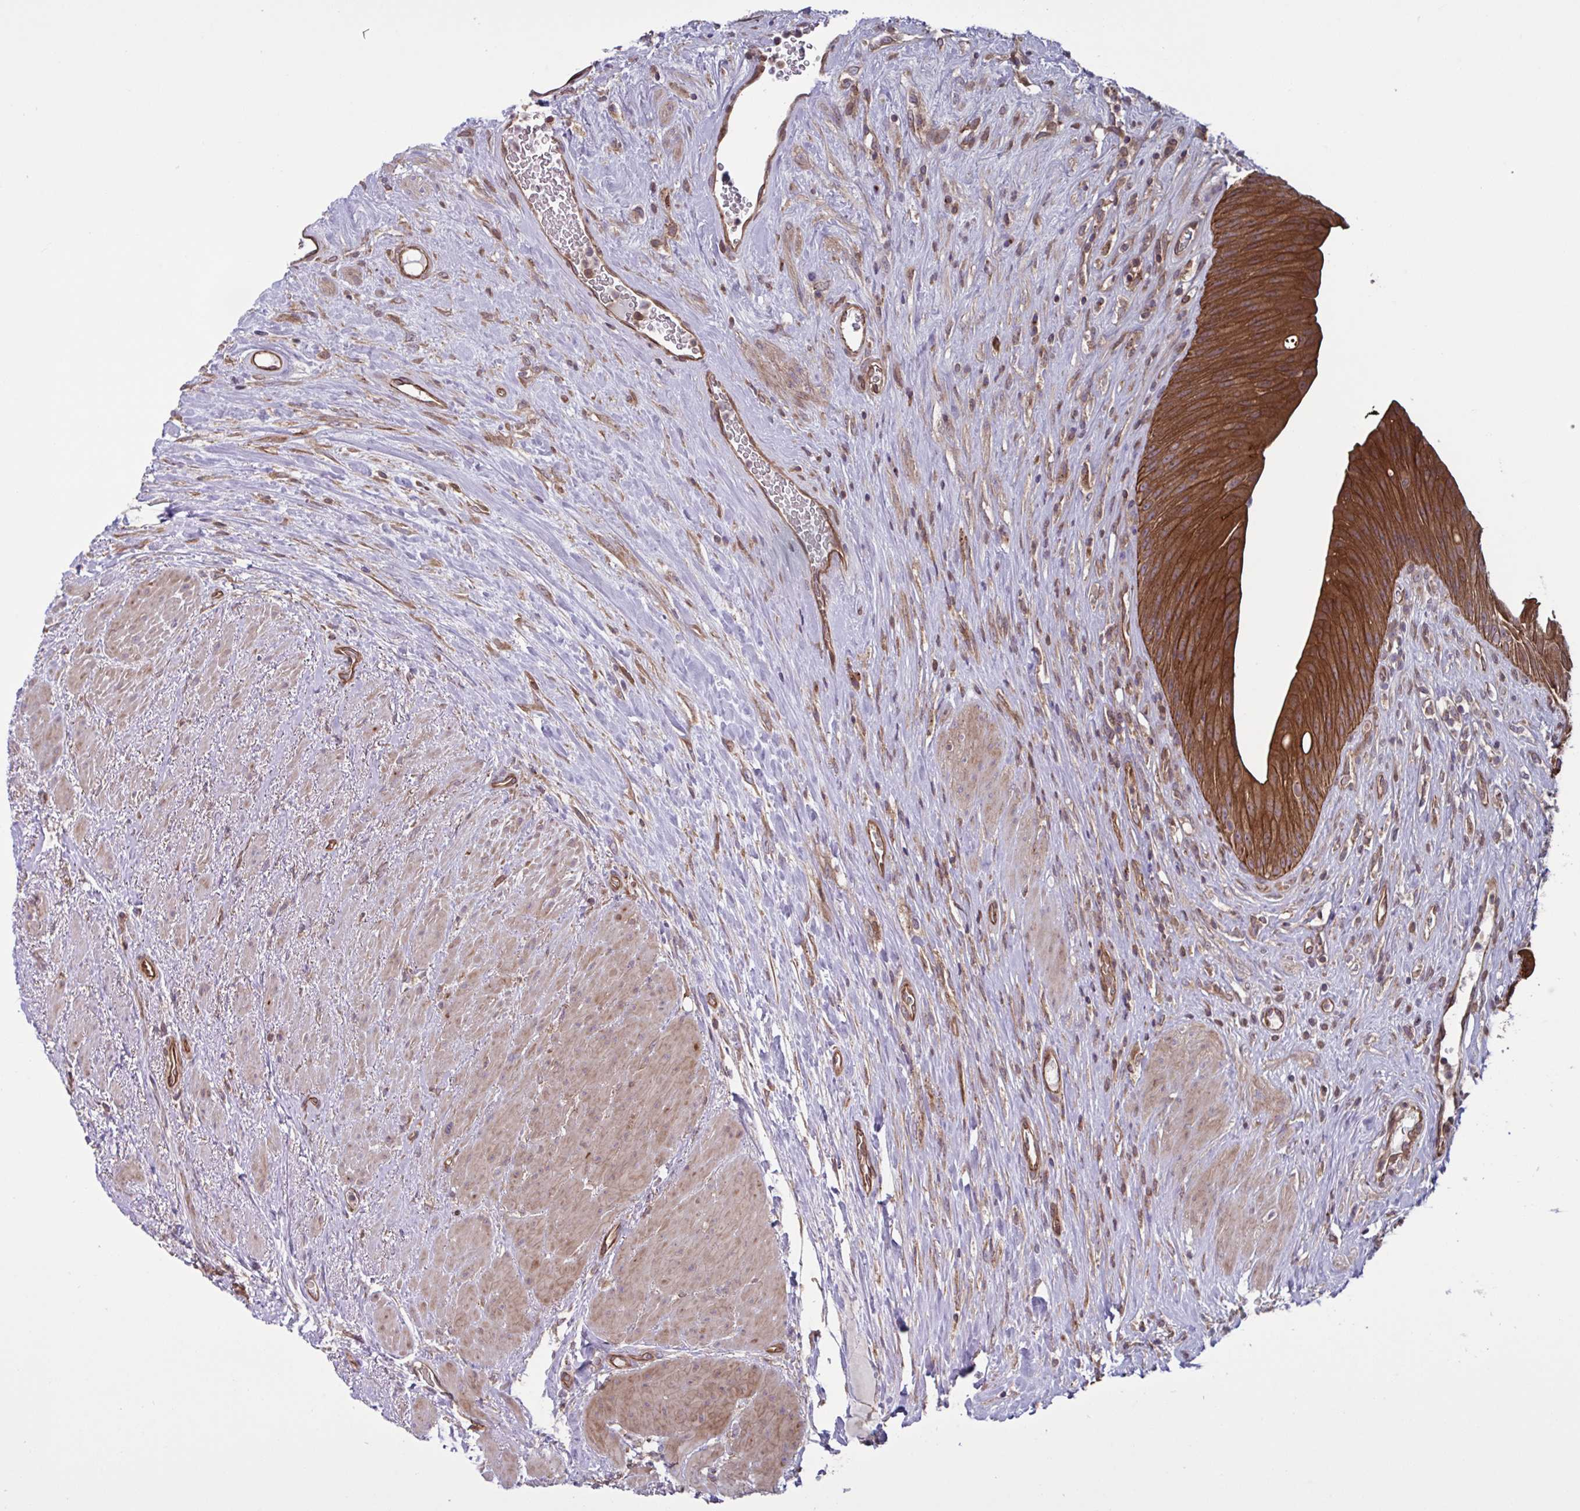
{"staining": {"intensity": "strong", "quantity": ">75%", "location": "cytoplasmic/membranous"}, "tissue": "urinary bladder", "cell_type": "Urothelial cells", "image_type": "normal", "snomed": [{"axis": "morphology", "description": "Normal tissue, NOS"}, {"axis": "topography", "description": "Urinary bladder"}], "caption": "Immunohistochemistry micrograph of benign urinary bladder: urinary bladder stained using immunohistochemistry reveals high levels of strong protein expression localized specifically in the cytoplasmic/membranous of urothelial cells, appearing as a cytoplasmic/membranous brown color.", "gene": "GLTP", "patient": {"sex": "female", "age": 56}}